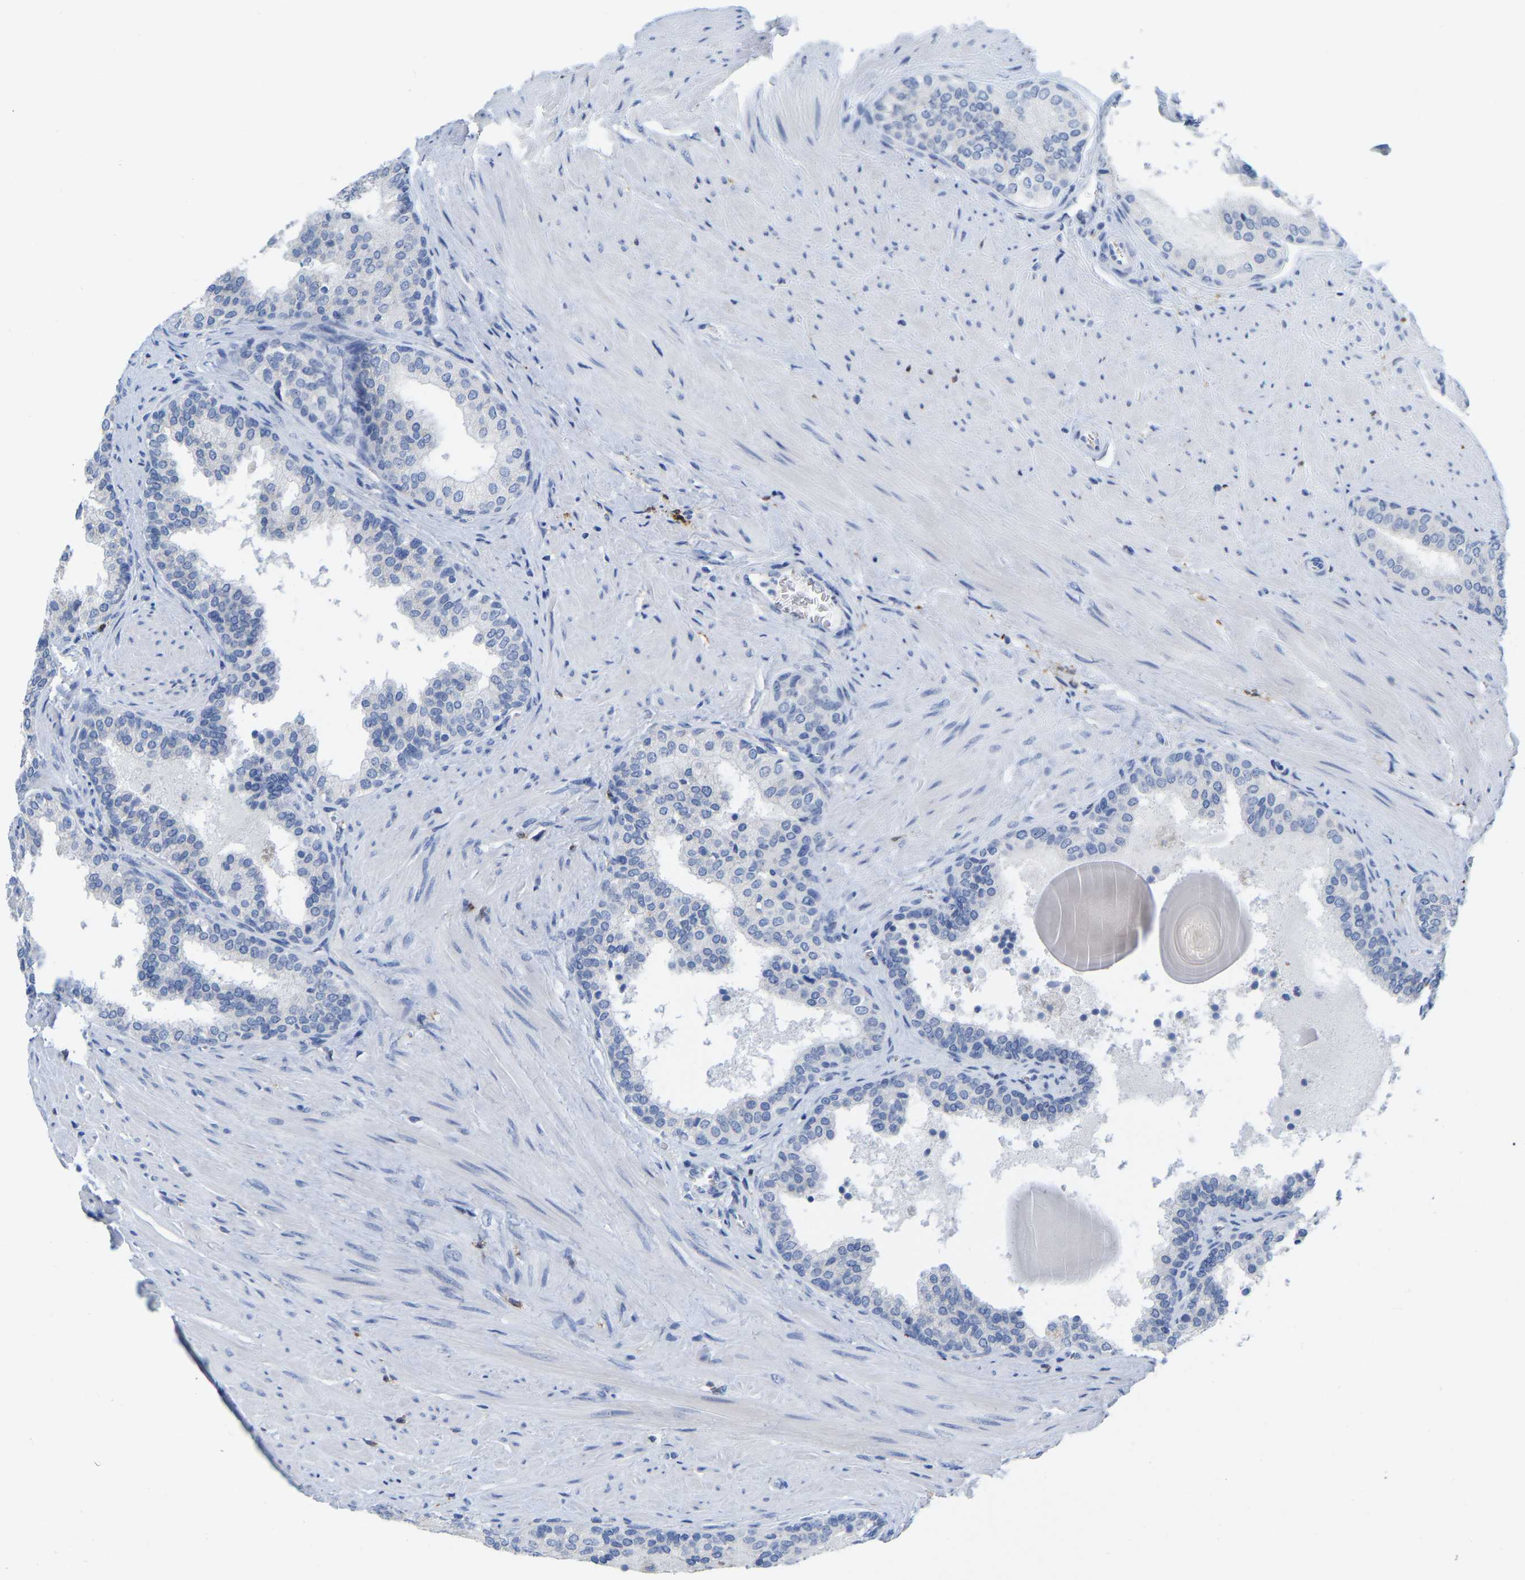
{"staining": {"intensity": "negative", "quantity": "none", "location": "none"}, "tissue": "prostate cancer", "cell_type": "Tumor cells", "image_type": "cancer", "snomed": [{"axis": "morphology", "description": "Adenocarcinoma, Low grade"}, {"axis": "topography", "description": "Prostate"}], "caption": "The photomicrograph shows no significant expression in tumor cells of adenocarcinoma (low-grade) (prostate).", "gene": "ULBP2", "patient": {"sex": "male", "age": 60}}